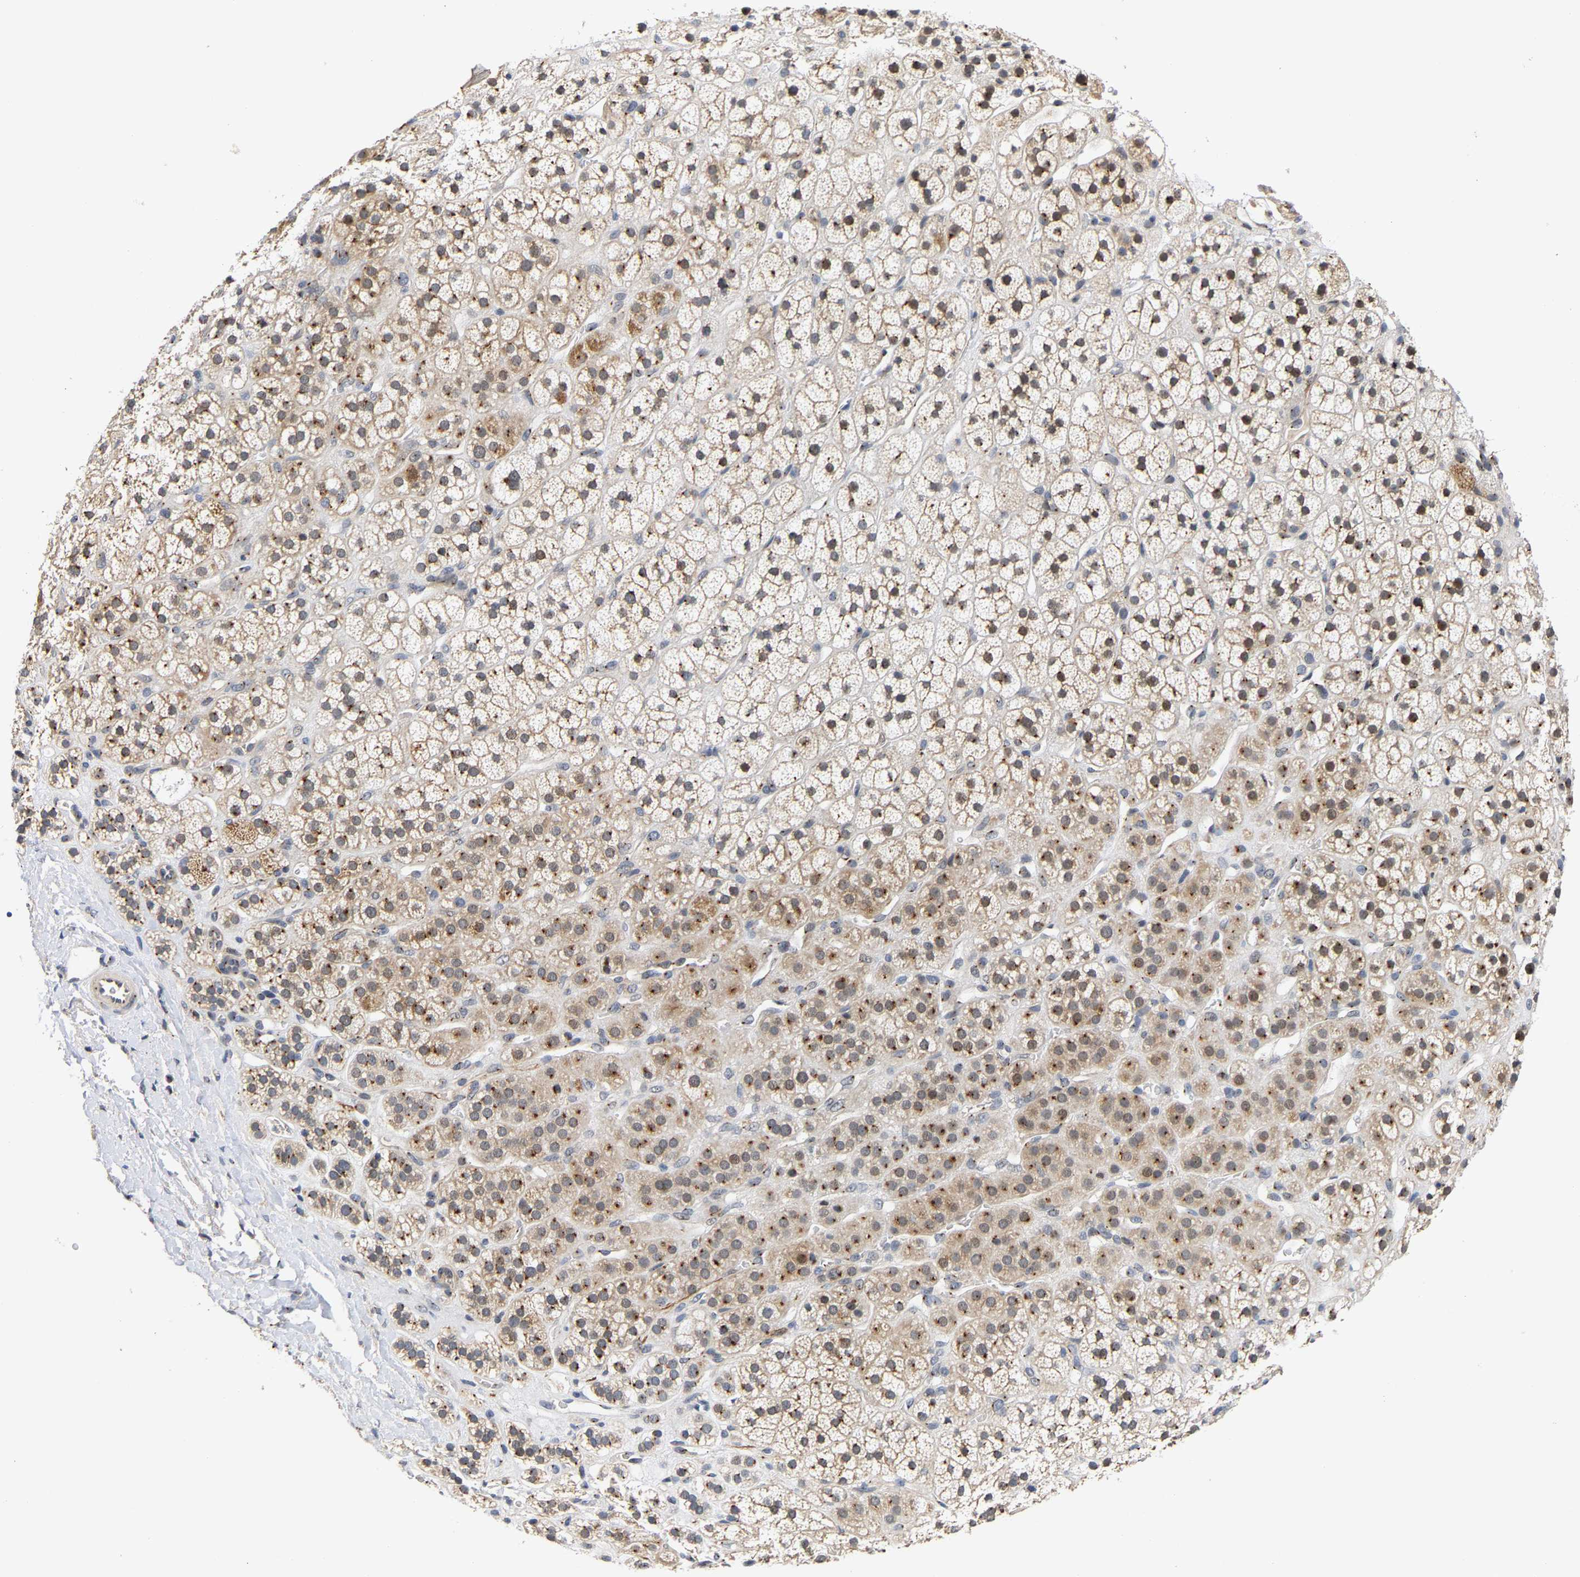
{"staining": {"intensity": "moderate", "quantity": ">75%", "location": "cytoplasmic/membranous"}, "tissue": "adrenal gland", "cell_type": "Glandular cells", "image_type": "normal", "snomed": [{"axis": "morphology", "description": "Normal tissue, NOS"}, {"axis": "topography", "description": "Adrenal gland"}], "caption": "High-power microscopy captured an immunohistochemistry (IHC) image of benign adrenal gland, revealing moderate cytoplasmic/membranous expression in approximately >75% of glandular cells. Immunohistochemistry (ihc) stains the protein of interest in brown and the nuclei are stained blue.", "gene": "PCNT", "patient": {"sex": "male", "age": 56}}